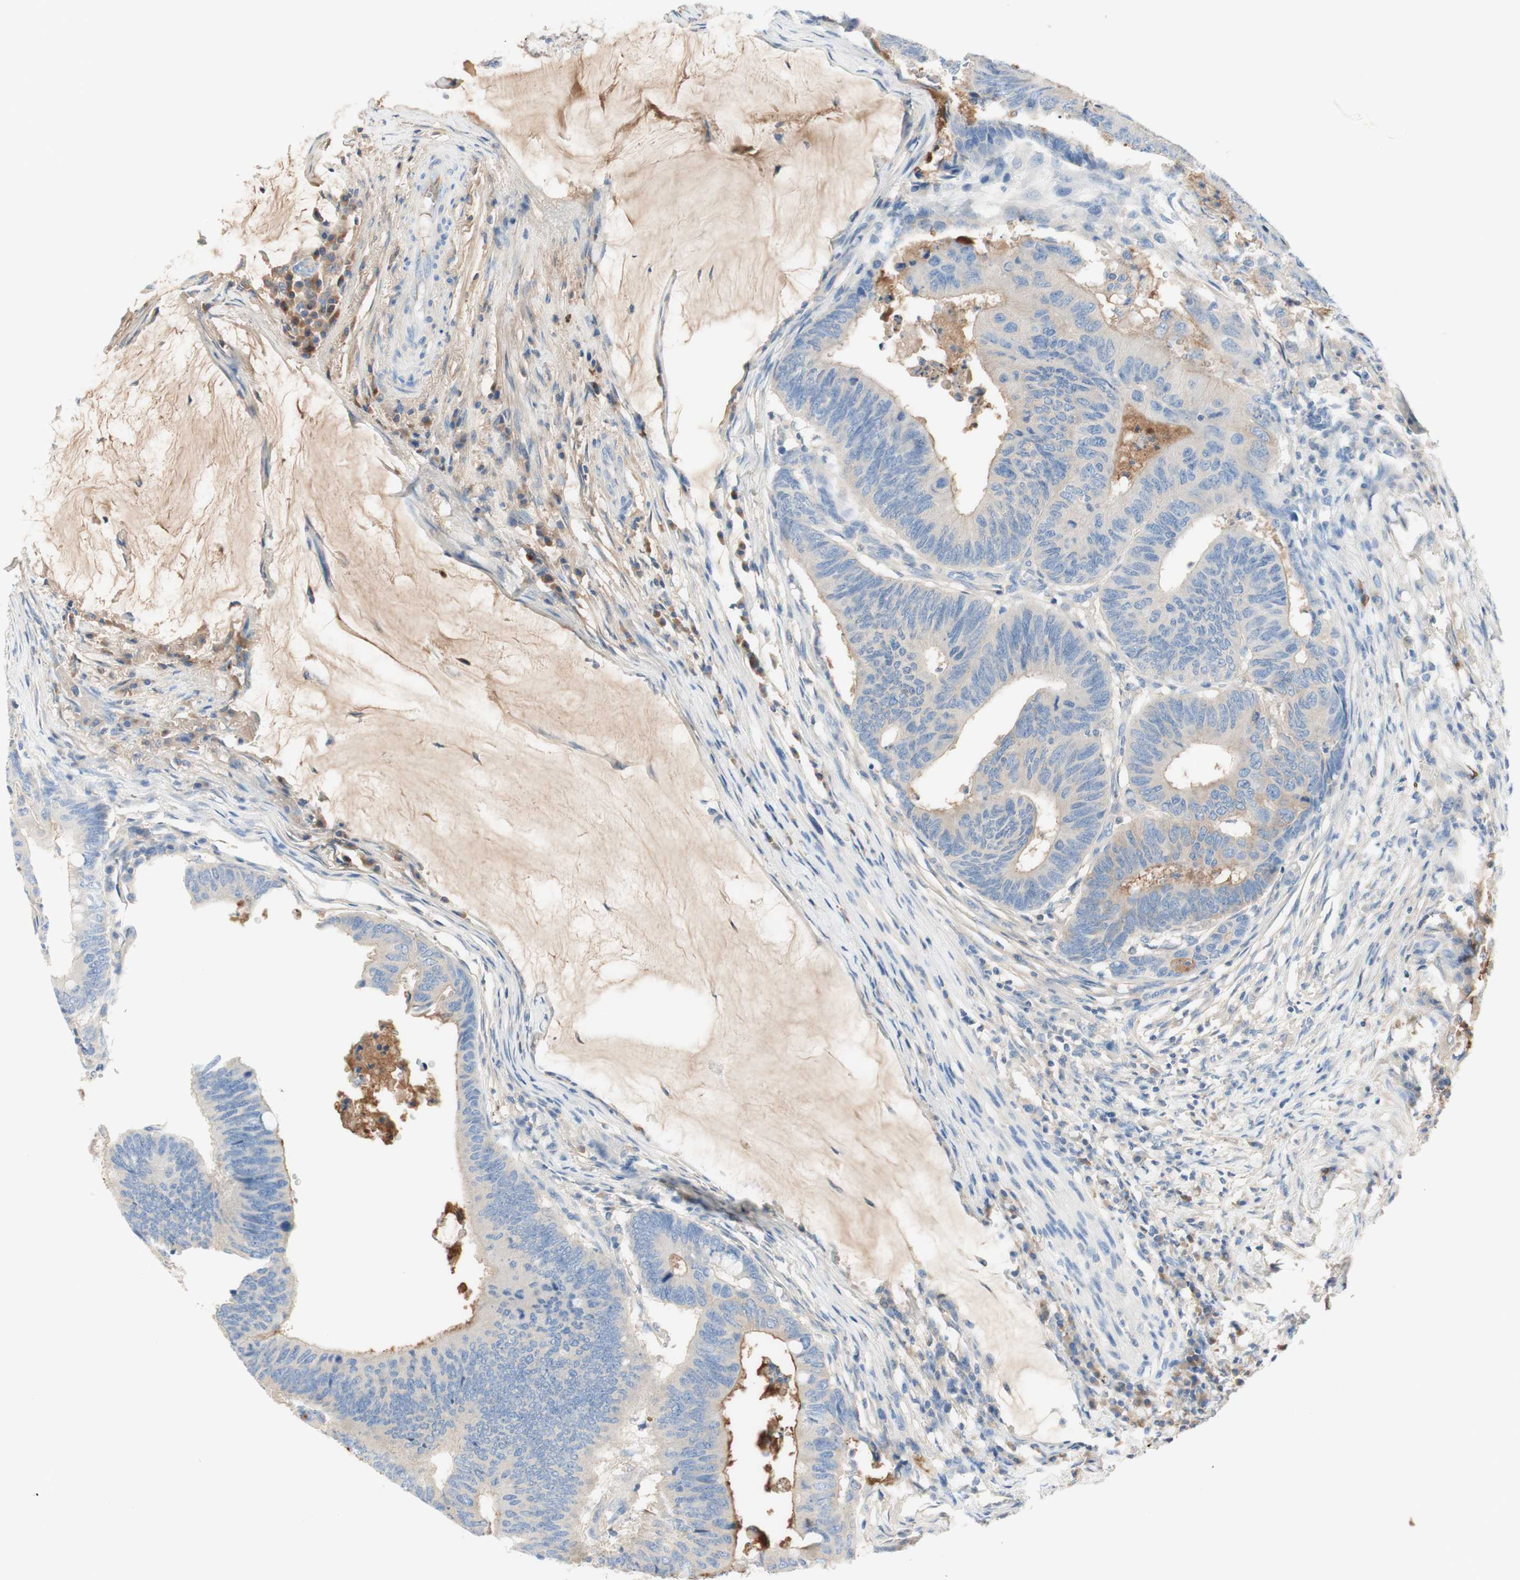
{"staining": {"intensity": "weak", "quantity": ">75%", "location": "cytoplasmic/membranous"}, "tissue": "colorectal cancer", "cell_type": "Tumor cells", "image_type": "cancer", "snomed": [{"axis": "morphology", "description": "Normal tissue, NOS"}, {"axis": "morphology", "description": "Adenocarcinoma, NOS"}, {"axis": "topography", "description": "Rectum"}, {"axis": "topography", "description": "Peripheral nerve tissue"}], "caption": "This is an image of immunohistochemistry staining of colorectal cancer, which shows weak positivity in the cytoplasmic/membranous of tumor cells.", "gene": "KNG1", "patient": {"sex": "male", "age": 92}}